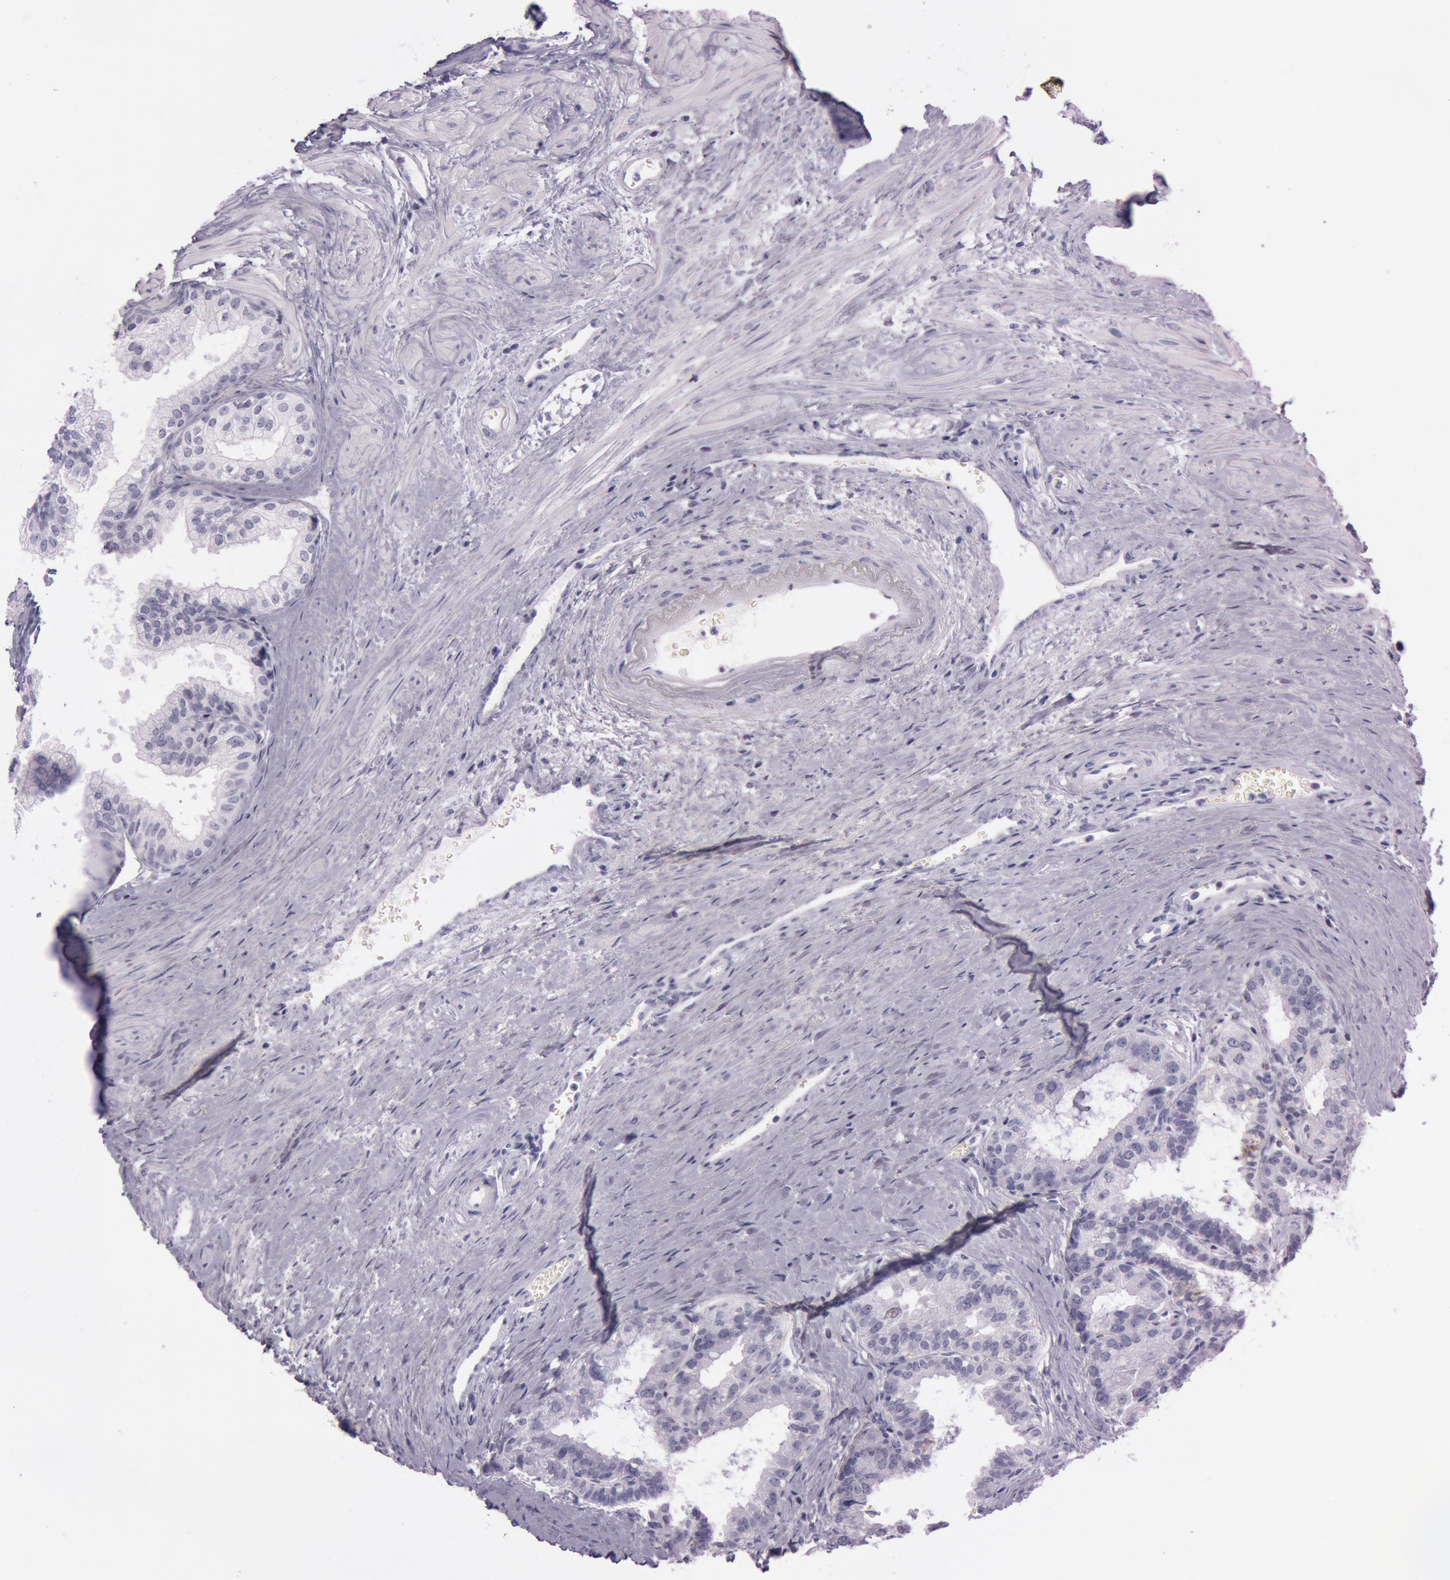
{"staining": {"intensity": "negative", "quantity": "none", "location": "none"}, "tissue": "prostate", "cell_type": "Glandular cells", "image_type": "normal", "snomed": [{"axis": "morphology", "description": "Normal tissue, NOS"}, {"axis": "topography", "description": "Prostate"}], "caption": "Immunohistochemistry image of normal human prostate stained for a protein (brown), which displays no expression in glandular cells. Brightfield microscopy of immunohistochemistry (IHC) stained with DAB (brown) and hematoxylin (blue), captured at high magnification.", "gene": "S100A7", "patient": {"sex": "male", "age": 60}}